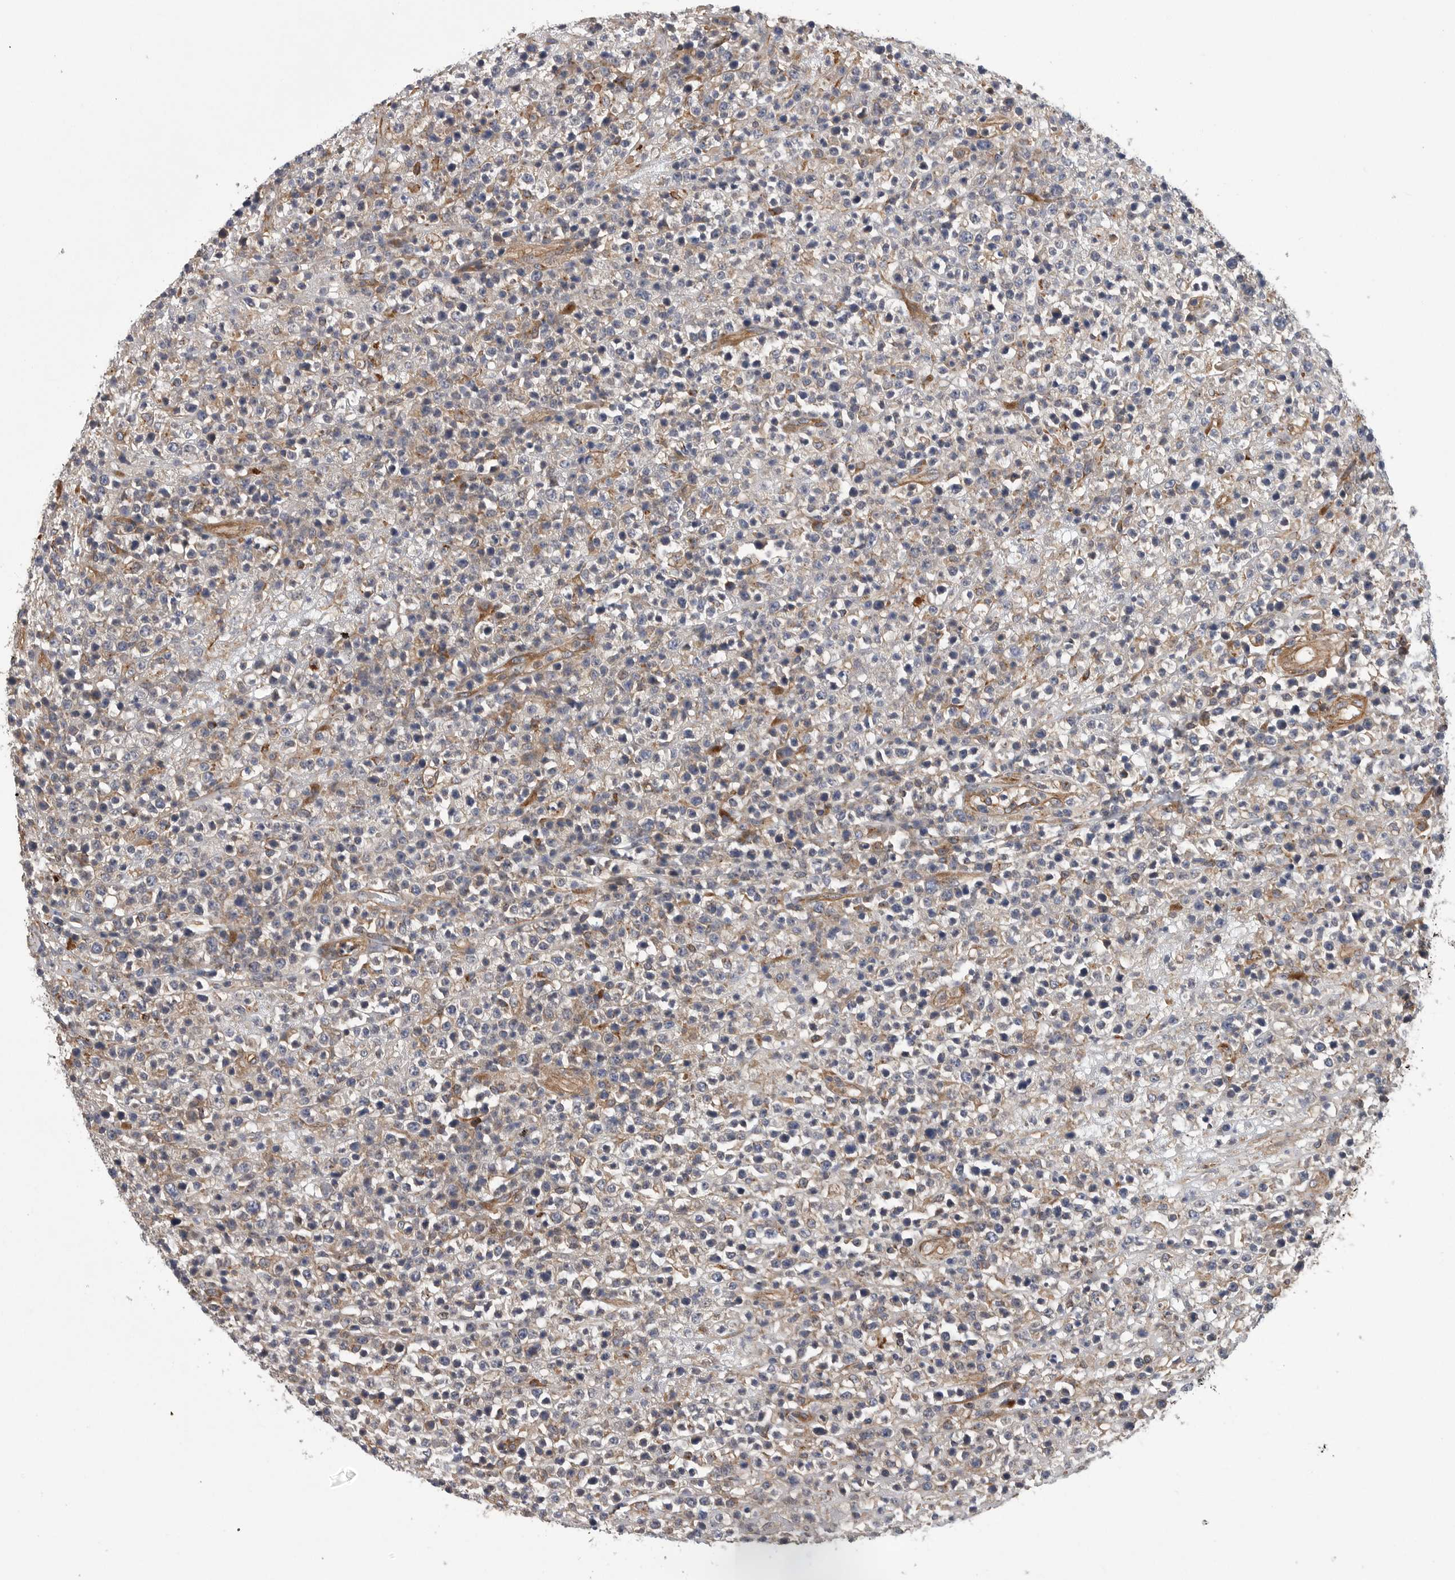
{"staining": {"intensity": "negative", "quantity": "none", "location": "none"}, "tissue": "lymphoma", "cell_type": "Tumor cells", "image_type": "cancer", "snomed": [{"axis": "morphology", "description": "Malignant lymphoma, non-Hodgkin's type, High grade"}, {"axis": "topography", "description": "Colon"}], "caption": "Micrograph shows no significant protein positivity in tumor cells of malignant lymphoma, non-Hodgkin's type (high-grade). Nuclei are stained in blue.", "gene": "OXR1", "patient": {"sex": "female", "age": 53}}